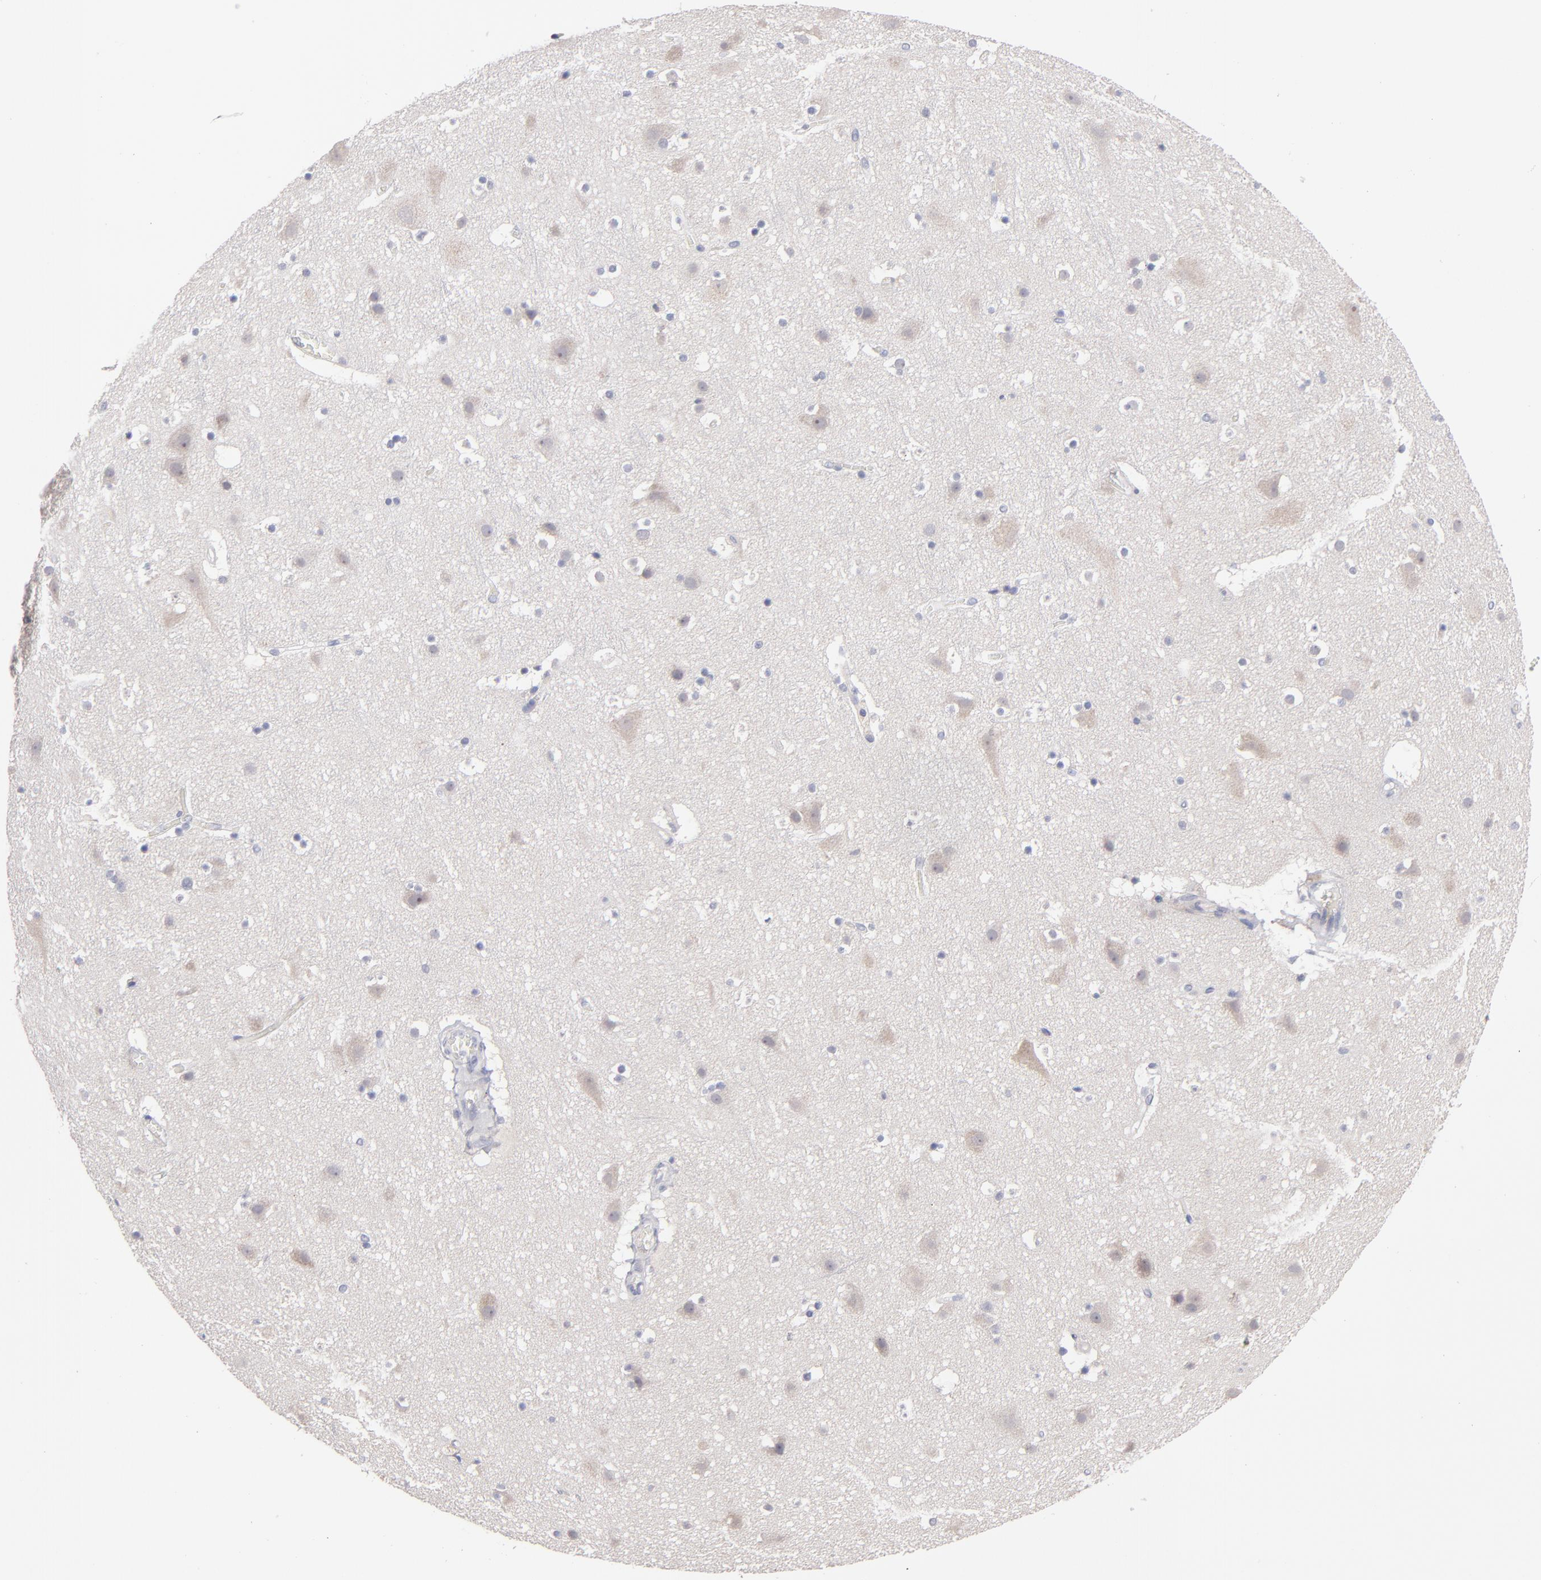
{"staining": {"intensity": "negative", "quantity": "none", "location": "none"}, "tissue": "cerebral cortex", "cell_type": "Endothelial cells", "image_type": "normal", "snomed": [{"axis": "morphology", "description": "Normal tissue, NOS"}, {"axis": "topography", "description": "Cerebral cortex"}], "caption": "Endothelial cells are negative for brown protein staining in benign cerebral cortex. Nuclei are stained in blue.", "gene": "HCCS", "patient": {"sex": "male", "age": 45}}